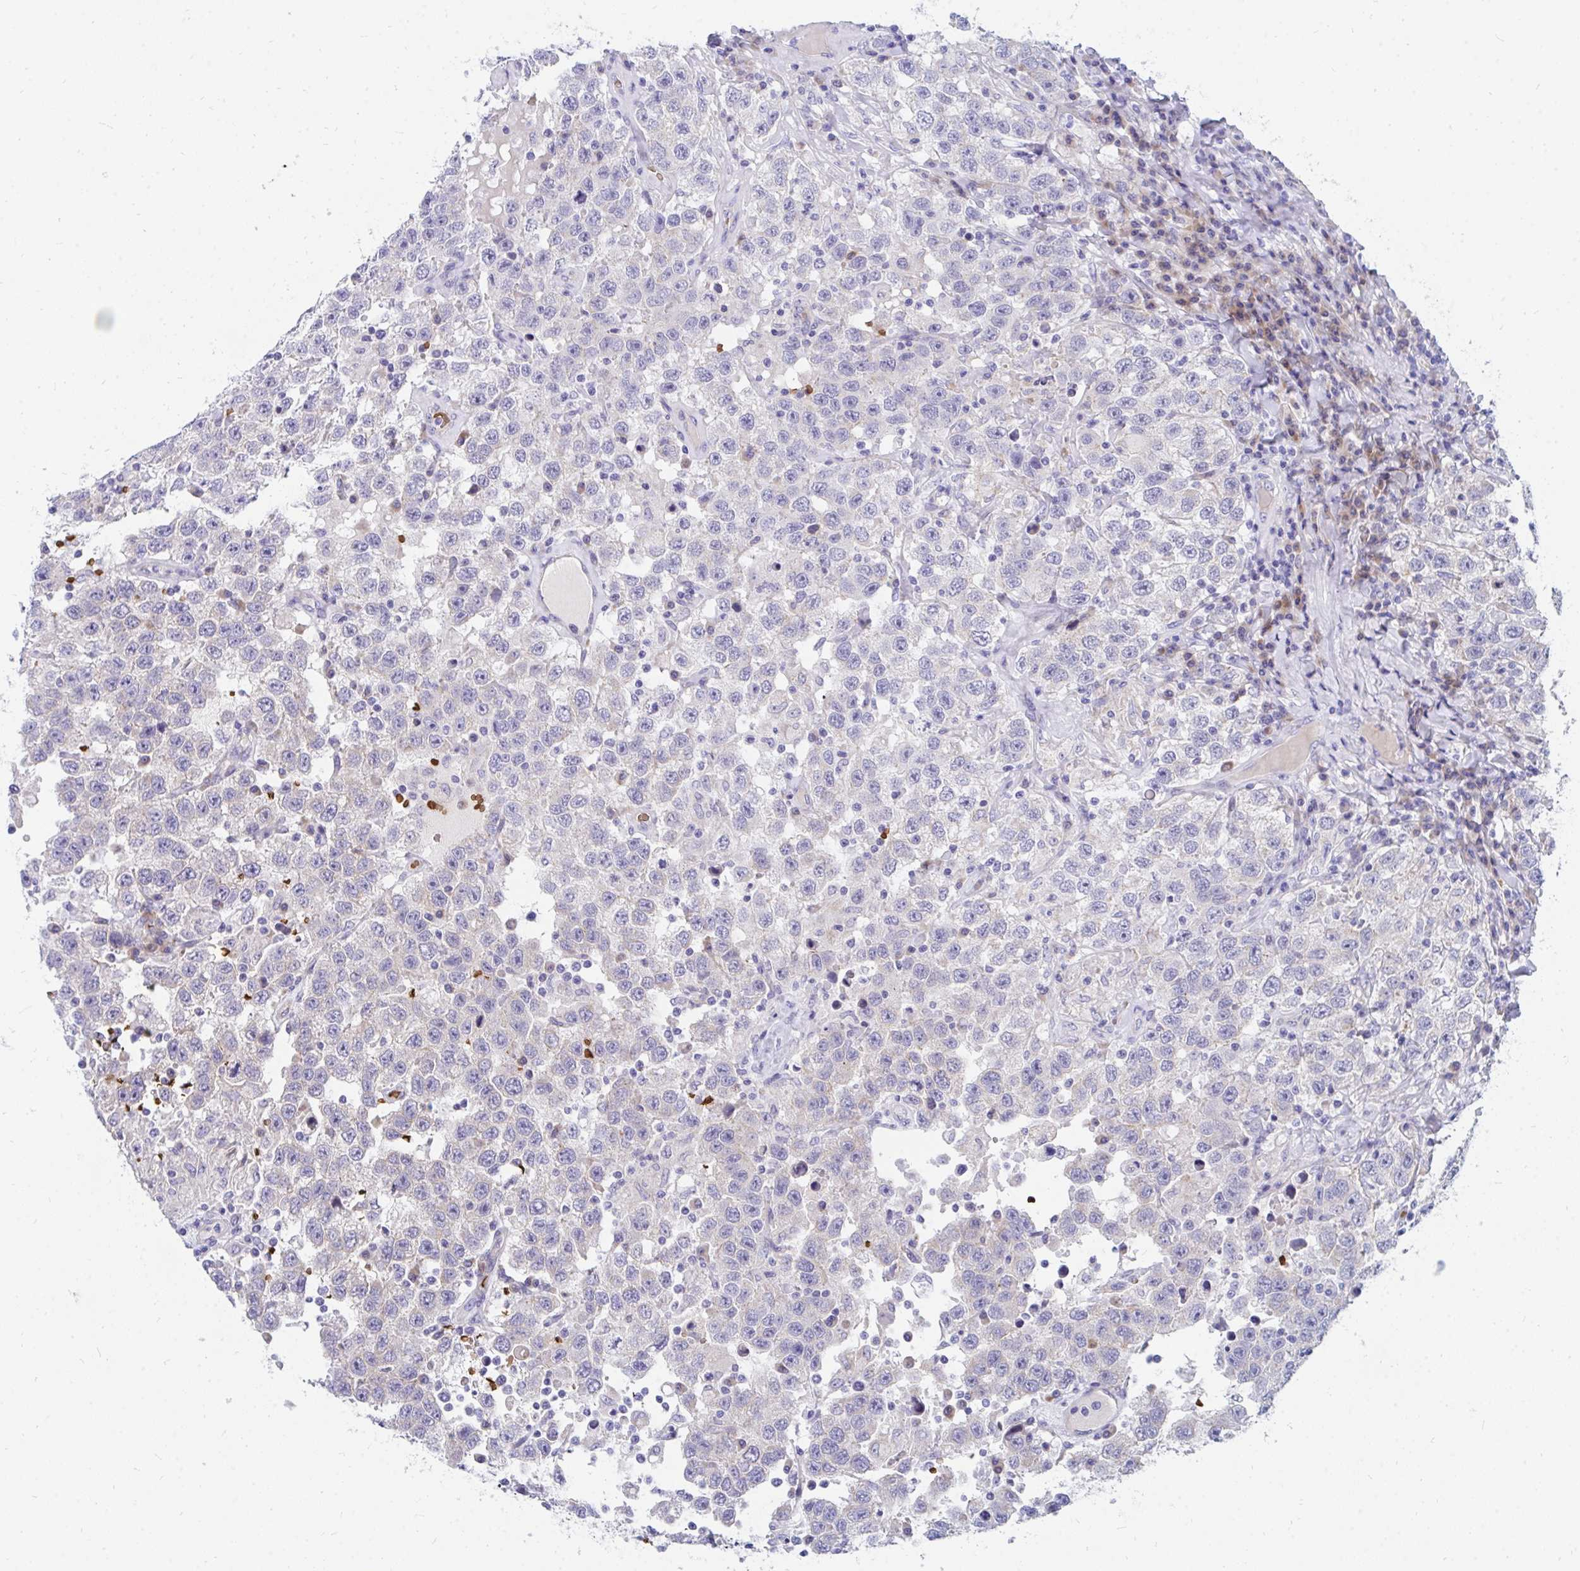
{"staining": {"intensity": "negative", "quantity": "none", "location": "none"}, "tissue": "testis cancer", "cell_type": "Tumor cells", "image_type": "cancer", "snomed": [{"axis": "morphology", "description": "Seminoma, NOS"}, {"axis": "topography", "description": "Testis"}], "caption": "The immunohistochemistry (IHC) histopathology image has no significant expression in tumor cells of testis cancer tissue.", "gene": "MROH2B", "patient": {"sex": "male", "age": 41}}